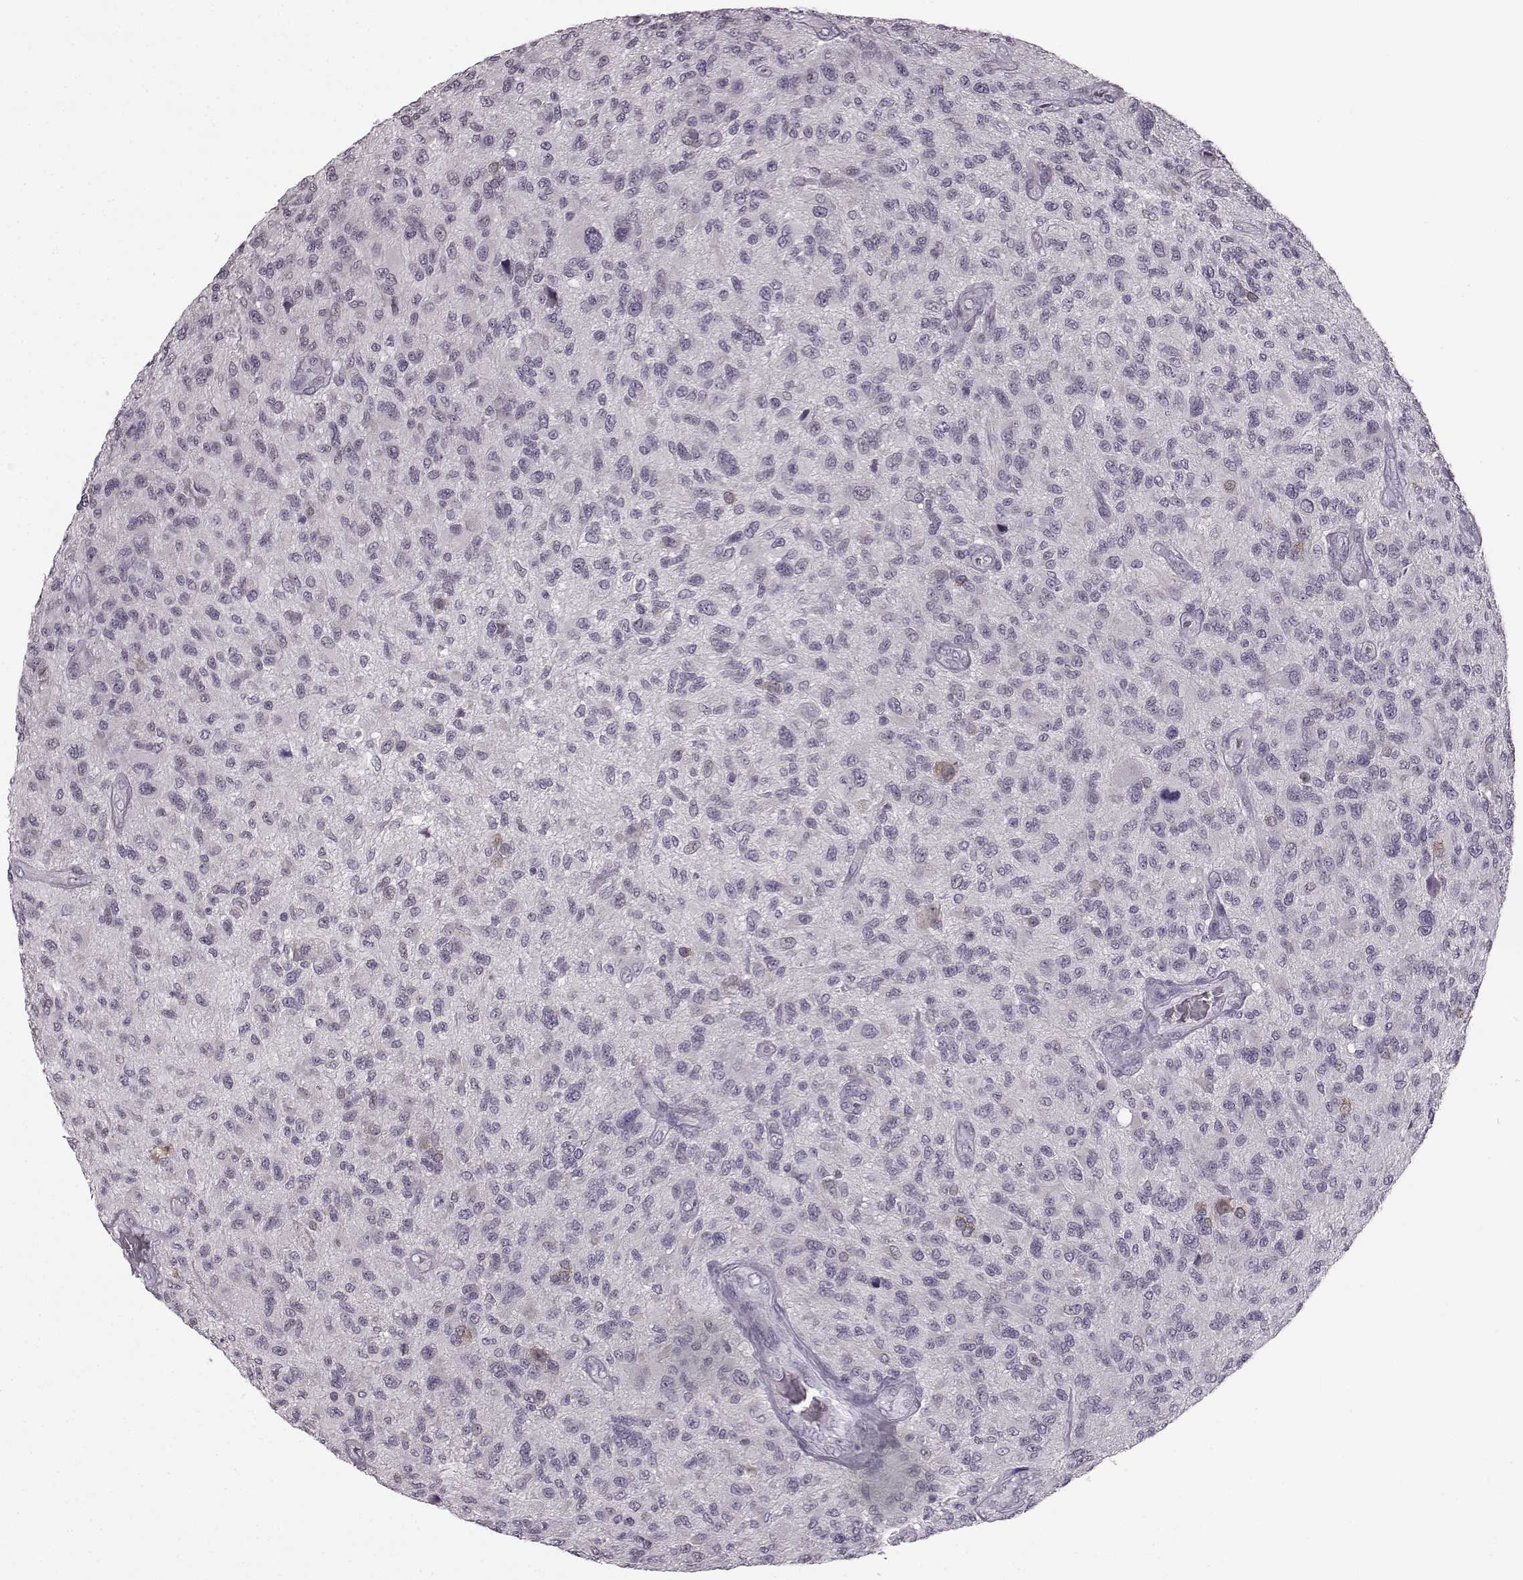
{"staining": {"intensity": "negative", "quantity": "none", "location": "none"}, "tissue": "glioma", "cell_type": "Tumor cells", "image_type": "cancer", "snomed": [{"axis": "morphology", "description": "Glioma, malignant, High grade"}, {"axis": "topography", "description": "Brain"}], "caption": "Immunohistochemical staining of human glioma displays no significant expression in tumor cells. (Immunohistochemistry, brightfield microscopy, high magnification).", "gene": "SEMG2", "patient": {"sex": "male", "age": 47}}